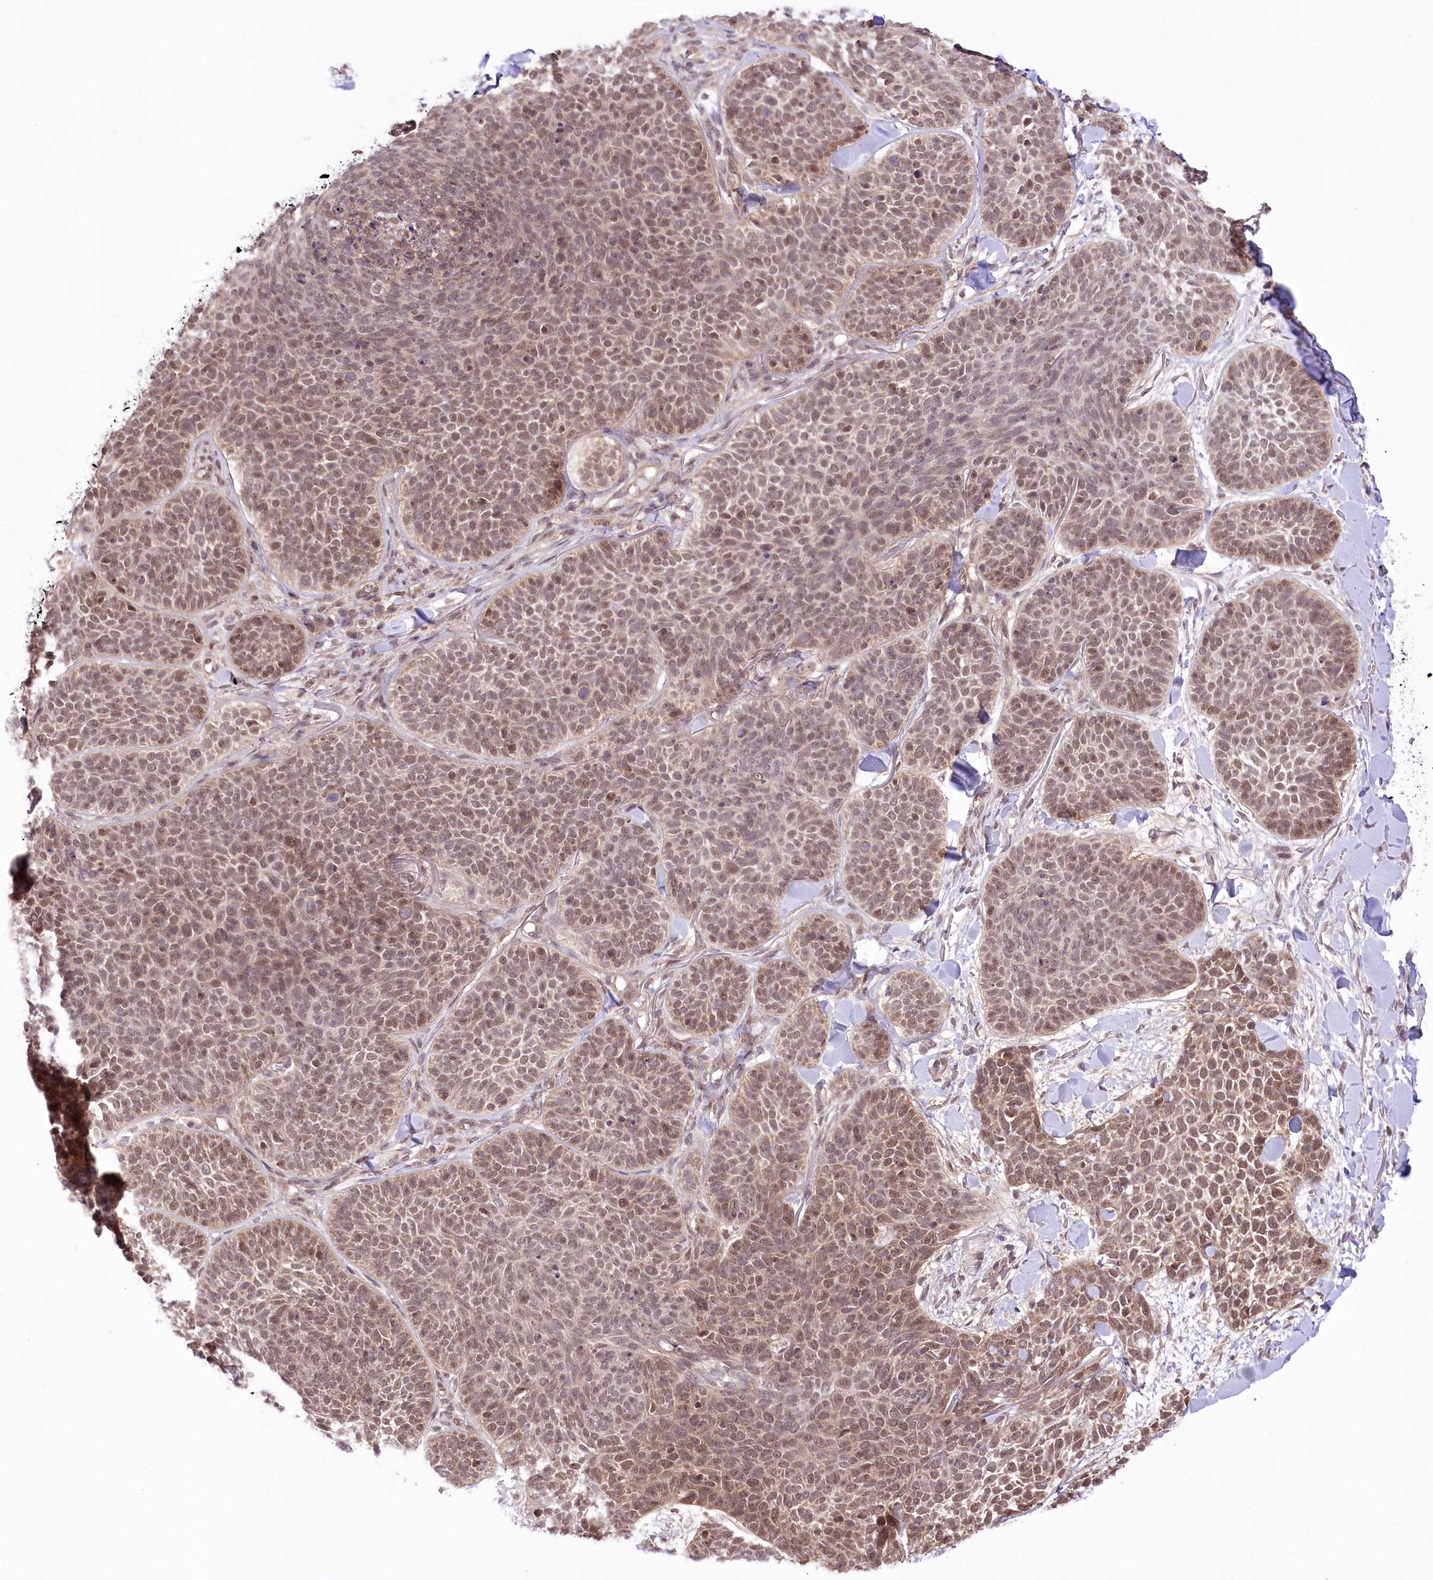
{"staining": {"intensity": "moderate", "quantity": ">75%", "location": "nuclear"}, "tissue": "skin cancer", "cell_type": "Tumor cells", "image_type": "cancer", "snomed": [{"axis": "morphology", "description": "Basal cell carcinoma"}, {"axis": "topography", "description": "Skin"}], "caption": "Protein staining reveals moderate nuclear expression in approximately >75% of tumor cells in skin basal cell carcinoma.", "gene": "ZMAT2", "patient": {"sex": "male", "age": 85}}